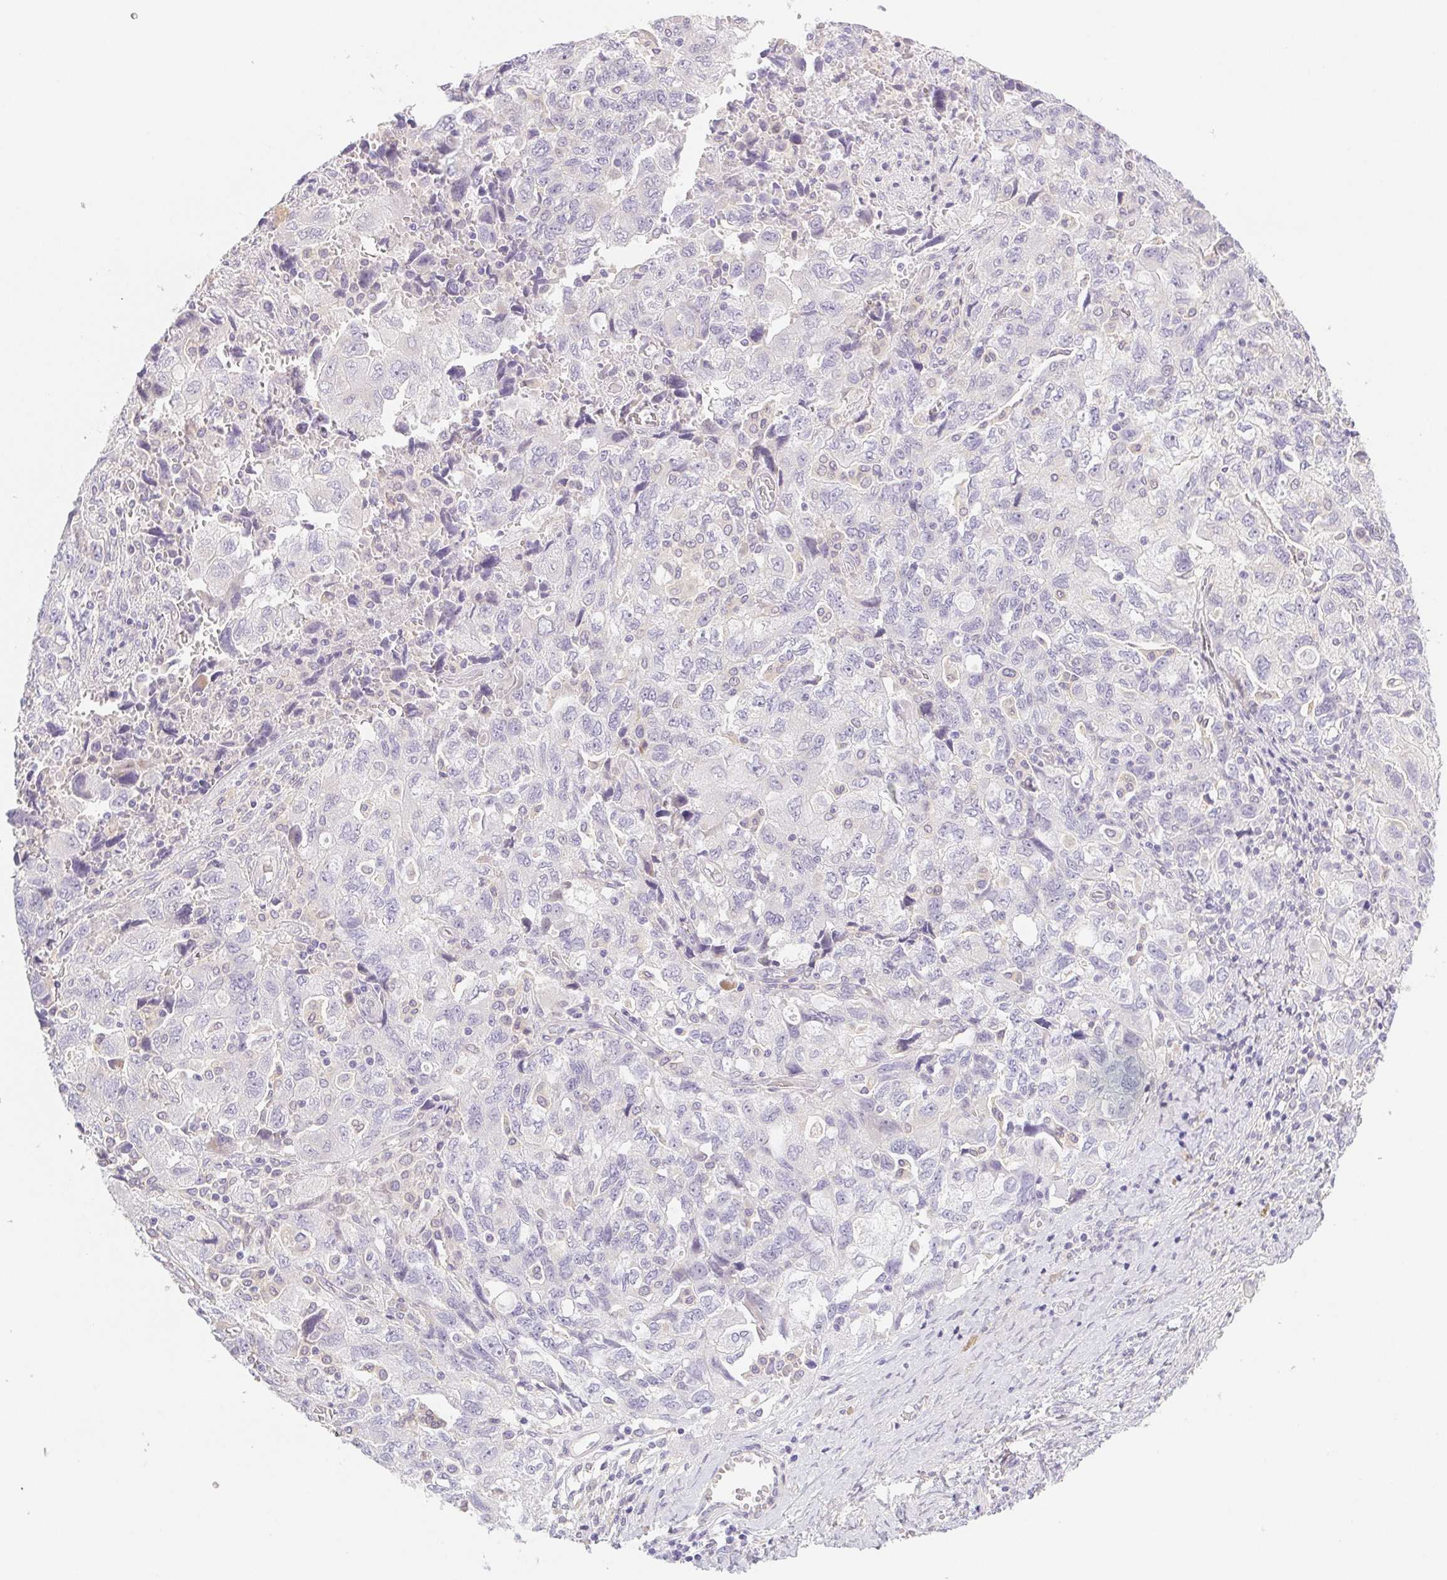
{"staining": {"intensity": "negative", "quantity": "none", "location": "none"}, "tissue": "ovarian cancer", "cell_type": "Tumor cells", "image_type": "cancer", "snomed": [{"axis": "morphology", "description": "Carcinoma, NOS"}, {"axis": "morphology", "description": "Cystadenocarcinoma, serous, NOS"}, {"axis": "topography", "description": "Ovary"}], "caption": "Immunohistochemical staining of ovarian cancer reveals no significant expression in tumor cells. The staining is performed using DAB brown chromogen with nuclei counter-stained in using hematoxylin.", "gene": "CTNND2", "patient": {"sex": "female", "age": 69}}